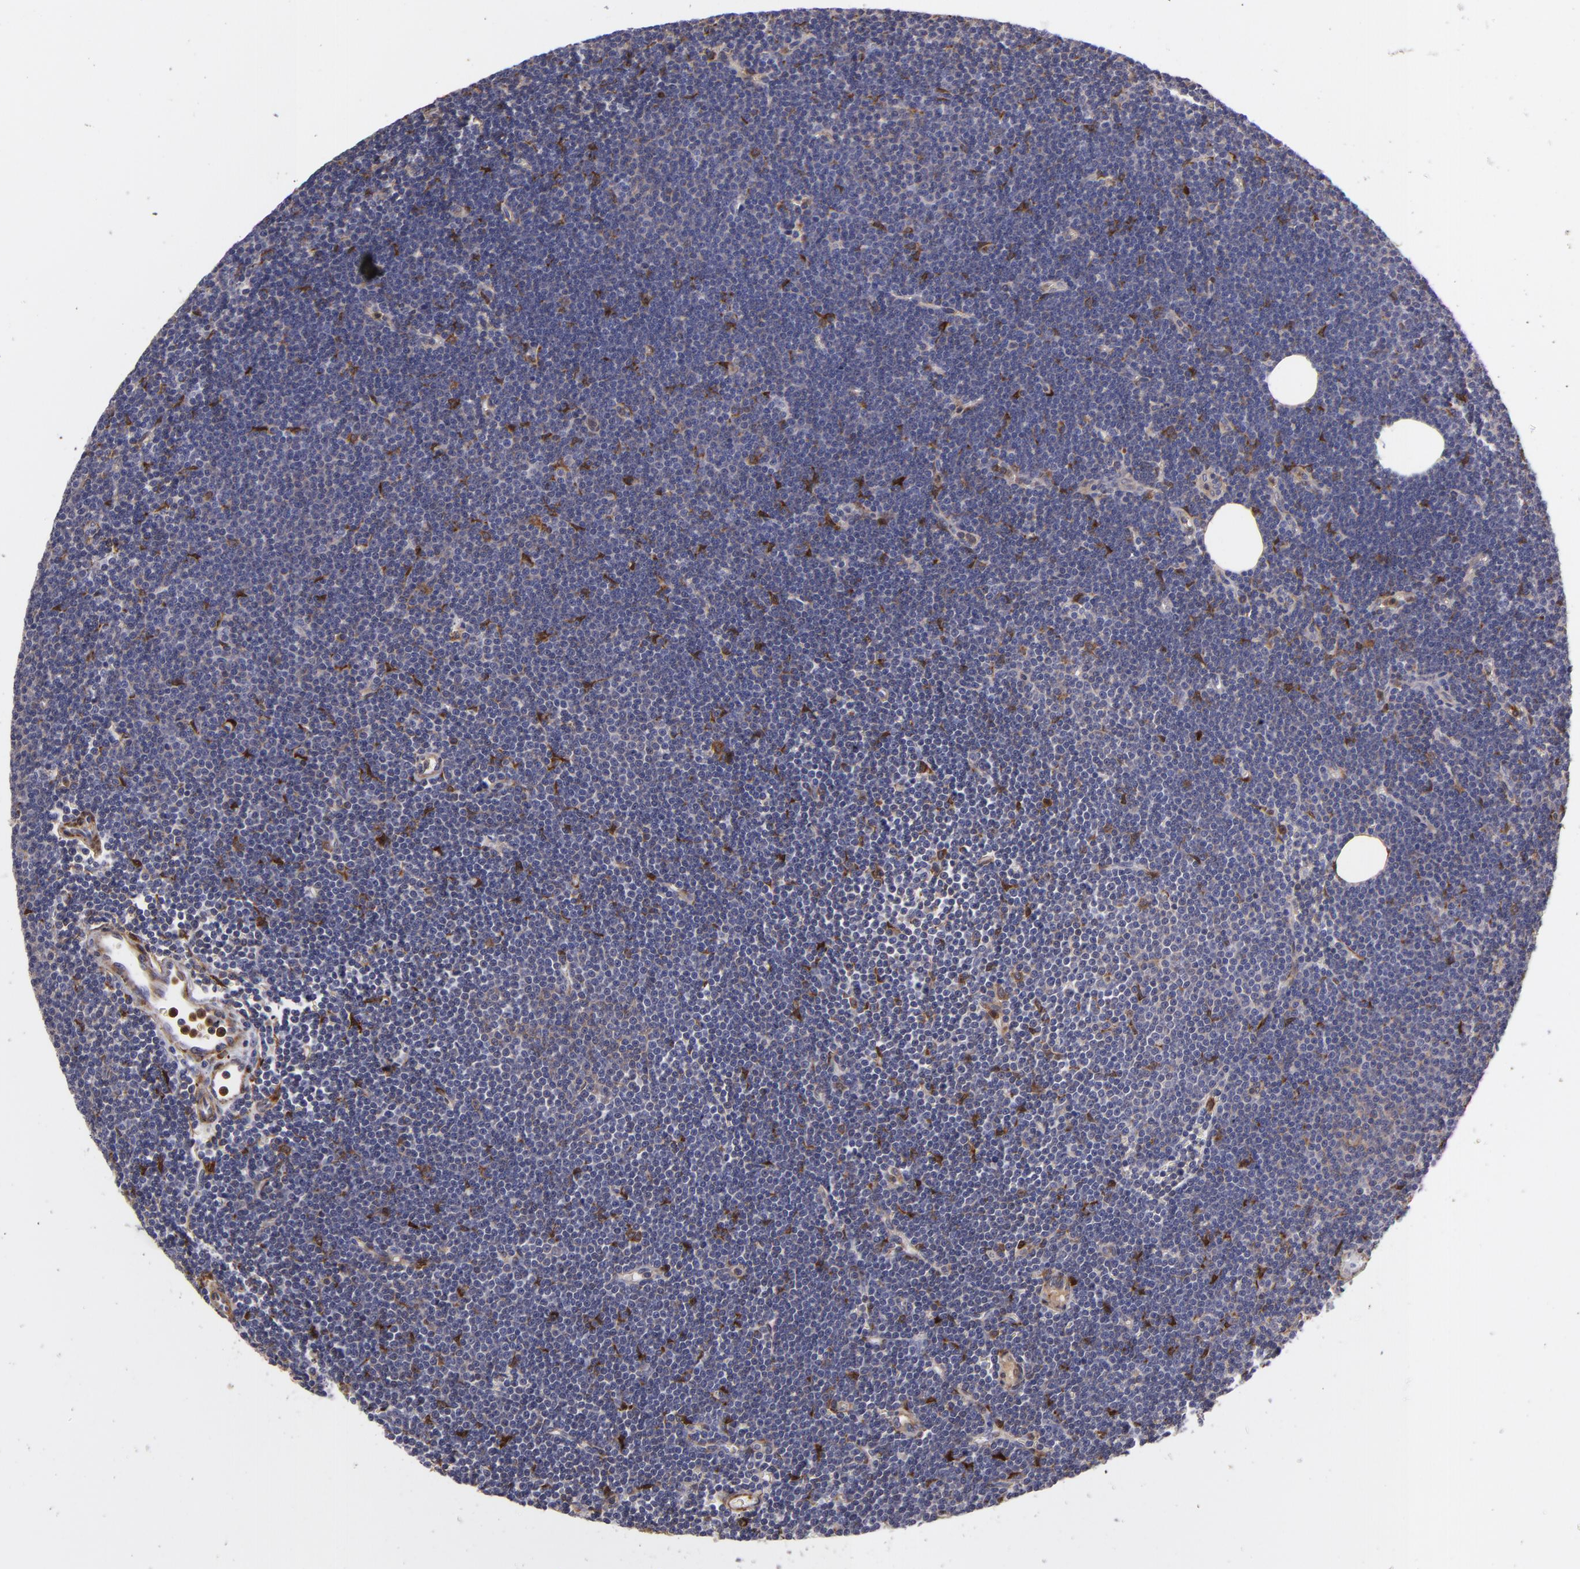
{"staining": {"intensity": "moderate", "quantity": "<25%", "location": "cytoplasmic/membranous"}, "tissue": "lymphoma", "cell_type": "Tumor cells", "image_type": "cancer", "snomed": [{"axis": "morphology", "description": "Malignant lymphoma, non-Hodgkin's type, Low grade"}, {"axis": "topography", "description": "Lymph node"}], "caption": "Moderate cytoplasmic/membranous protein positivity is appreciated in approximately <25% of tumor cells in low-grade malignant lymphoma, non-Hodgkin's type.", "gene": "VCL", "patient": {"sex": "female", "age": 73}}